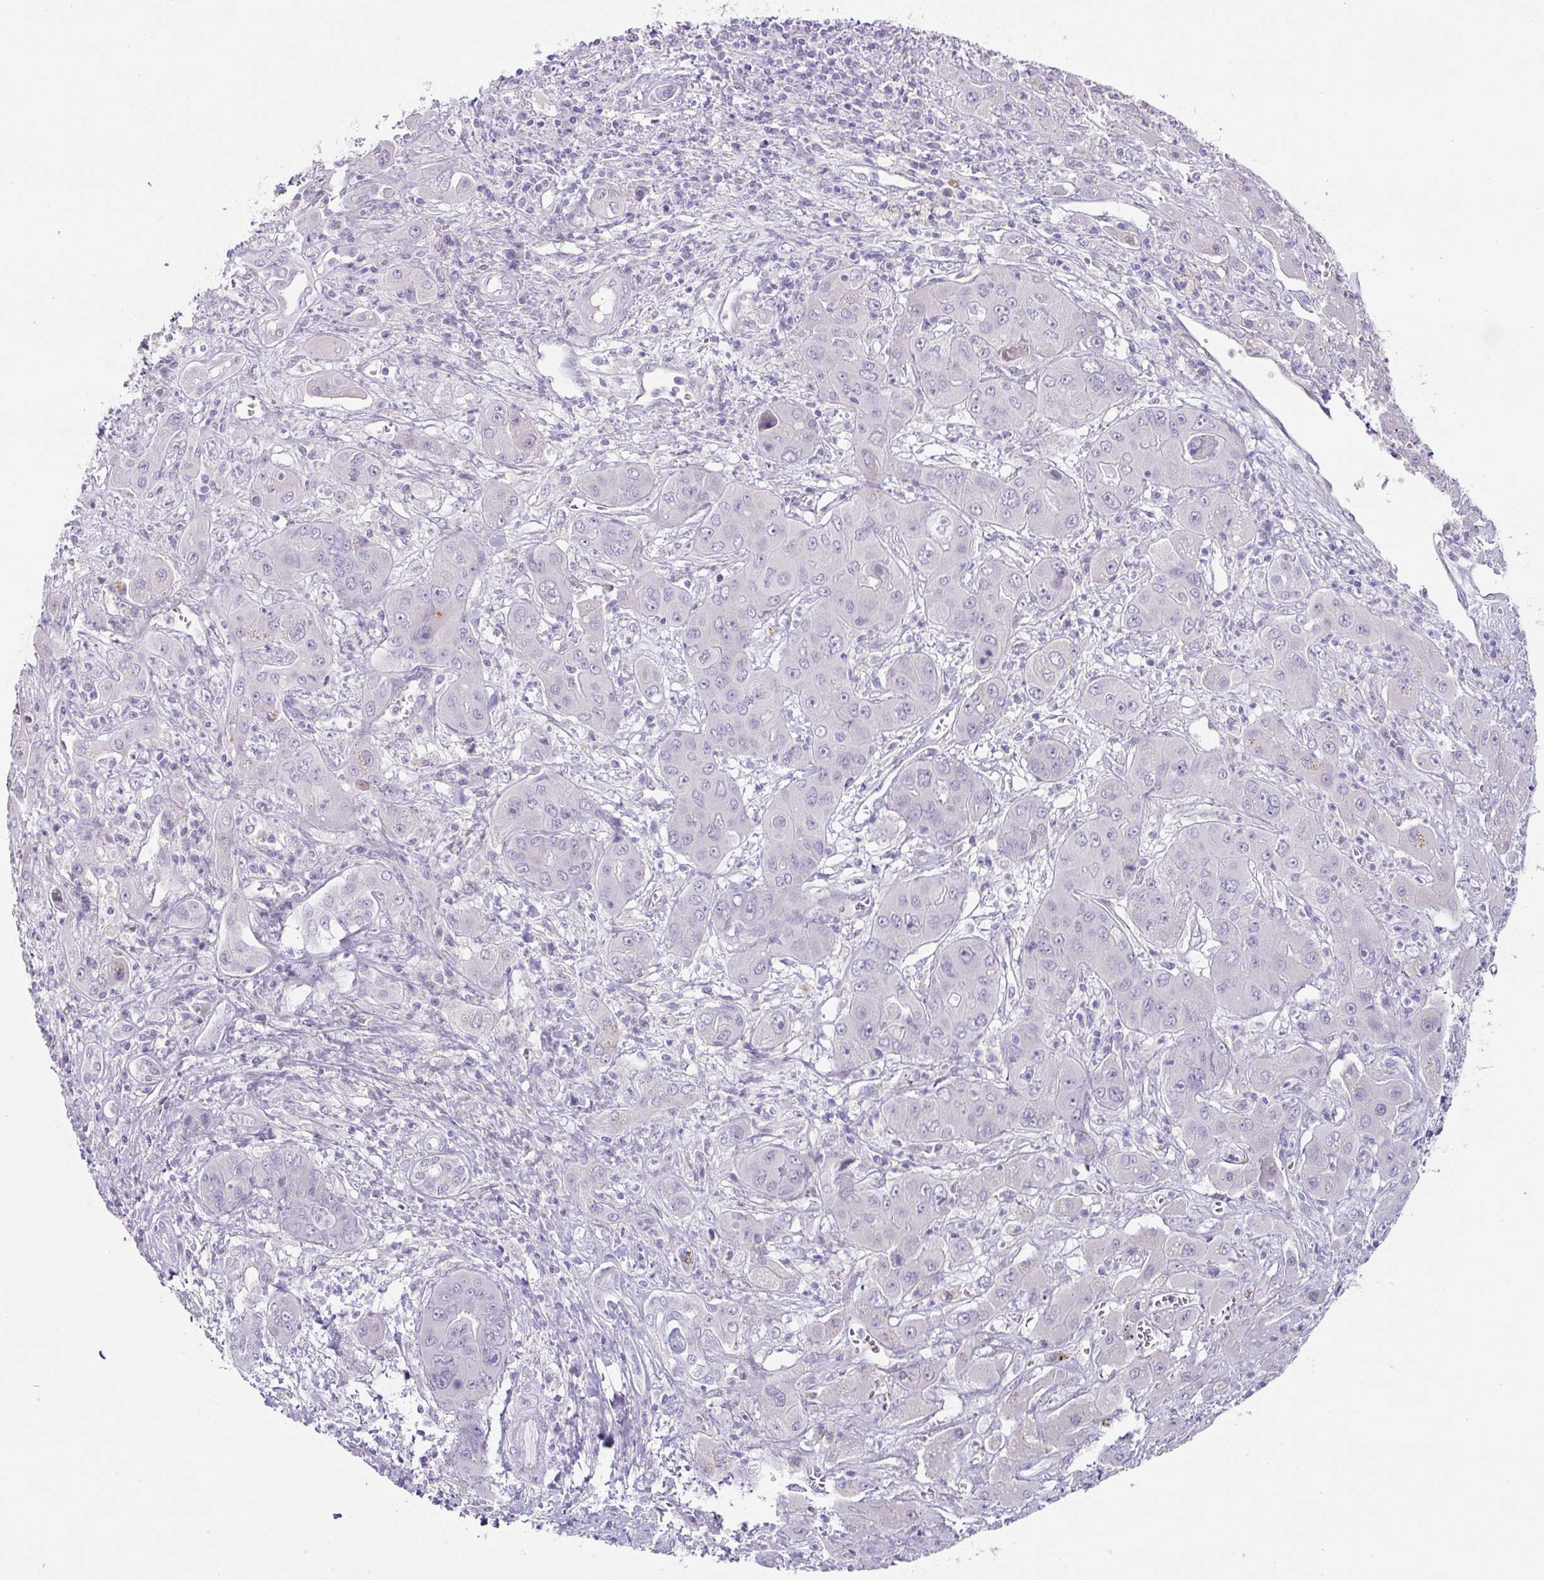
{"staining": {"intensity": "negative", "quantity": "none", "location": "none"}, "tissue": "liver cancer", "cell_type": "Tumor cells", "image_type": "cancer", "snomed": [{"axis": "morphology", "description": "Cholangiocarcinoma"}, {"axis": "topography", "description": "Liver"}], "caption": "There is no significant staining in tumor cells of liver cancer (cholangiocarcinoma).", "gene": "OR52N1", "patient": {"sex": "male", "age": 67}}